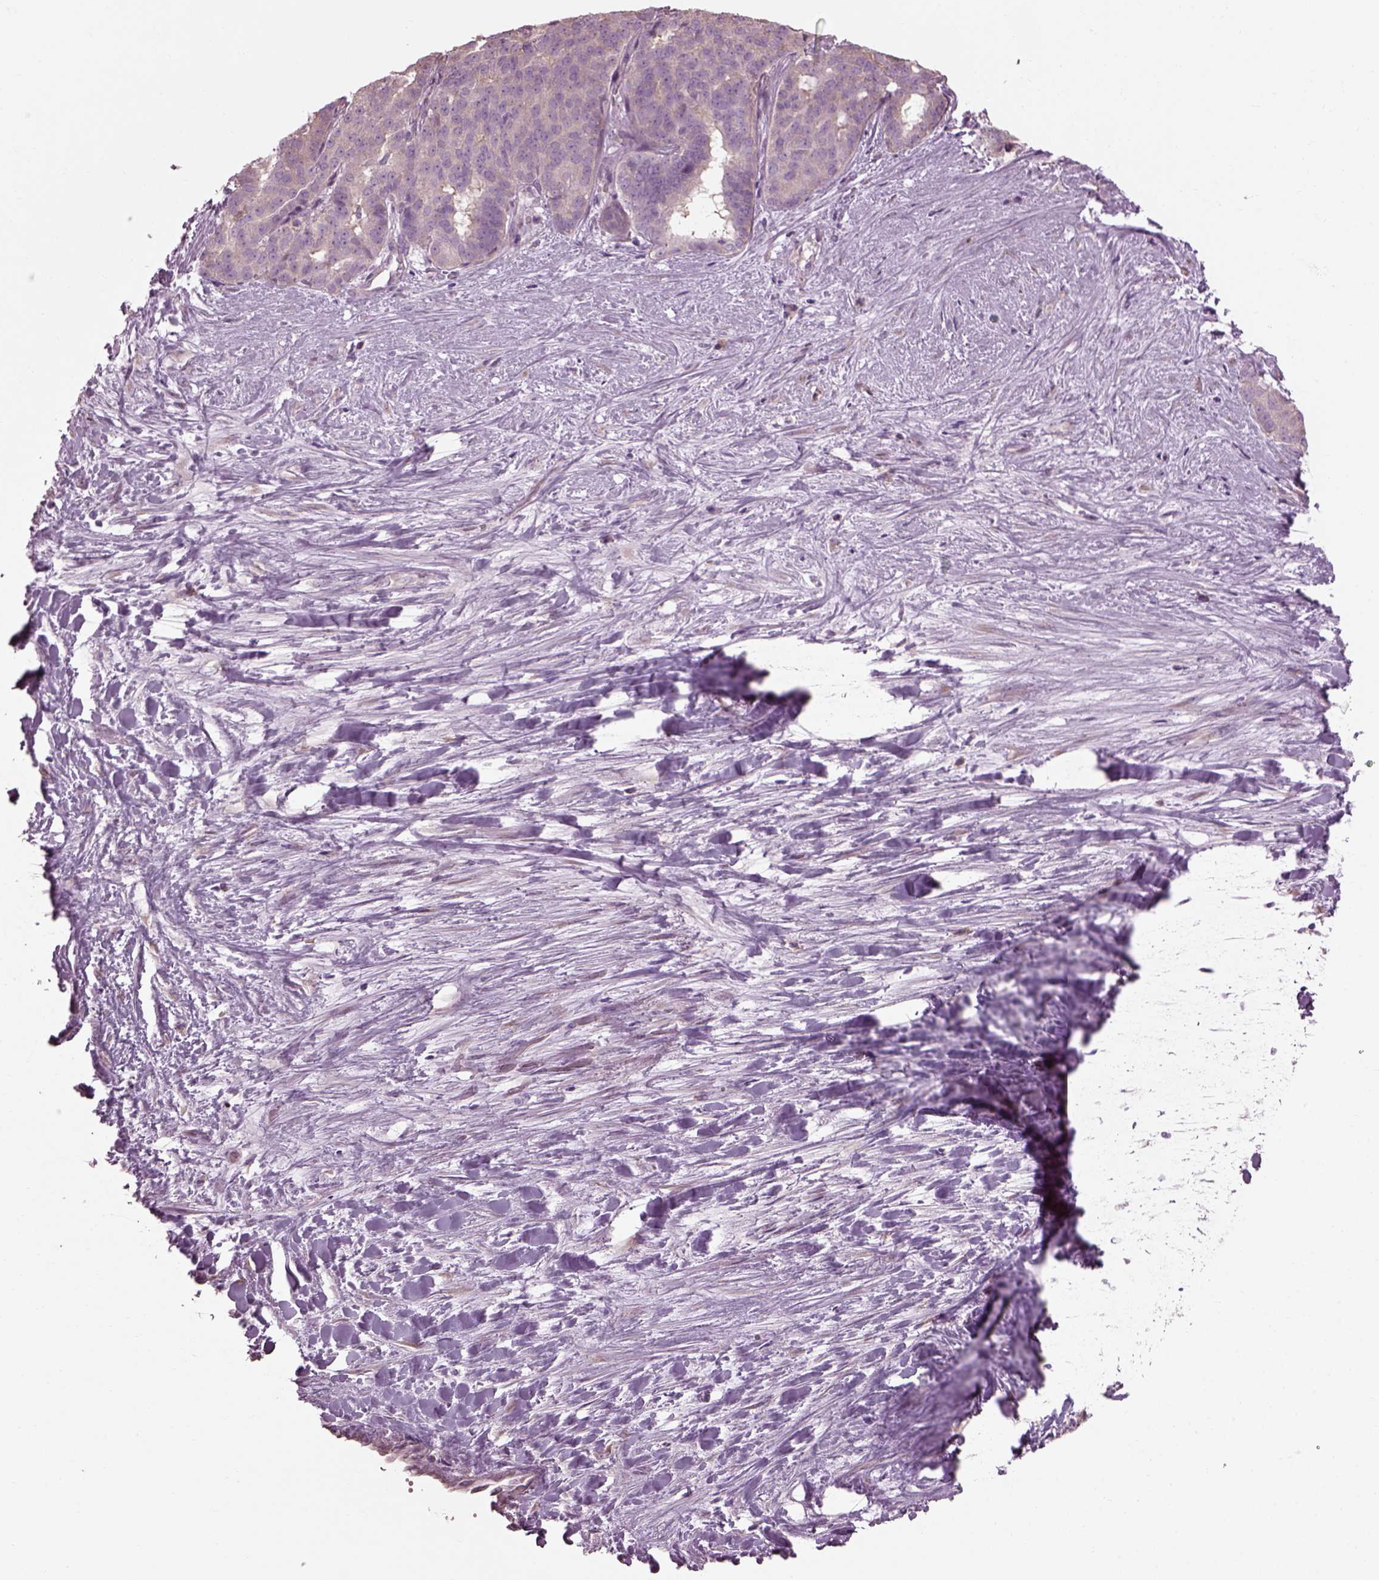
{"staining": {"intensity": "weak", "quantity": ">75%", "location": "cytoplasmic/membranous"}, "tissue": "liver cancer", "cell_type": "Tumor cells", "image_type": "cancer", "snomed": [{"axis": "morphology", "description": "Cholangiocarcinoma"}, {"axis": "topography", "description": "Liver"}], "caption": "Tumor cells exhibit low levels of weak cytoplasmic/membranous expression in about >75% of cells in human liver cancer.", "gene": "CABP5", "patient": {"sex": "female", "age": 47}}